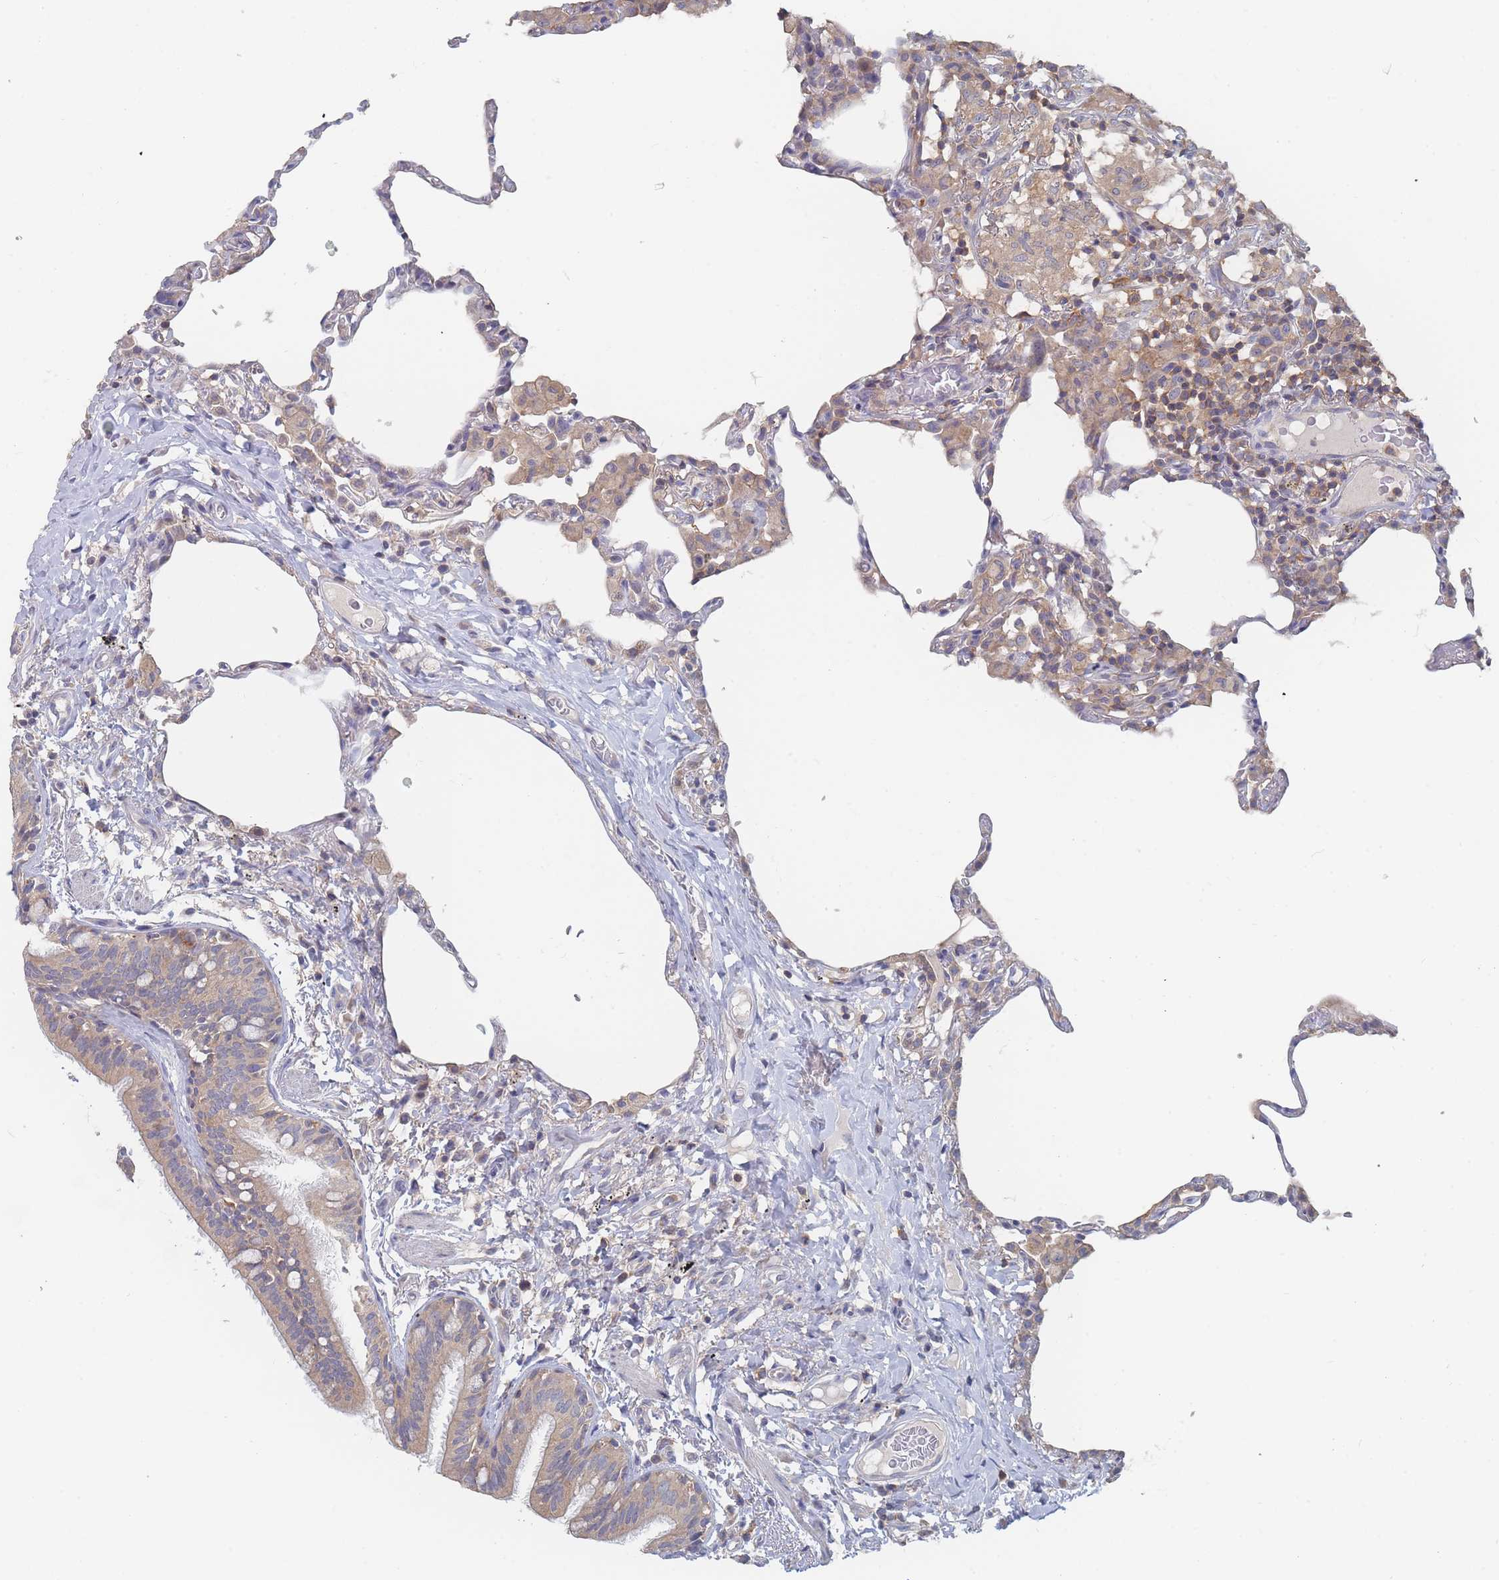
{"staining": {"intensity": "weak", "quantity": "<25%", "location": "cytoplasmic/membranous"}, "tissue": "lung", "cell_type": "Alveolar cells", "image_type": "normal", "snomed": [{"axis": "morphology", "description": "Normal tissue, NOS"}, {"axis": "topography", "description": "Lung"}], "caption": "This is an immunohistochemistry micrograph of normal human lung. There is no positivity in alveolar cells.", "gene": "PPP6C", "patient": {"sex": "female", "age": 57}}